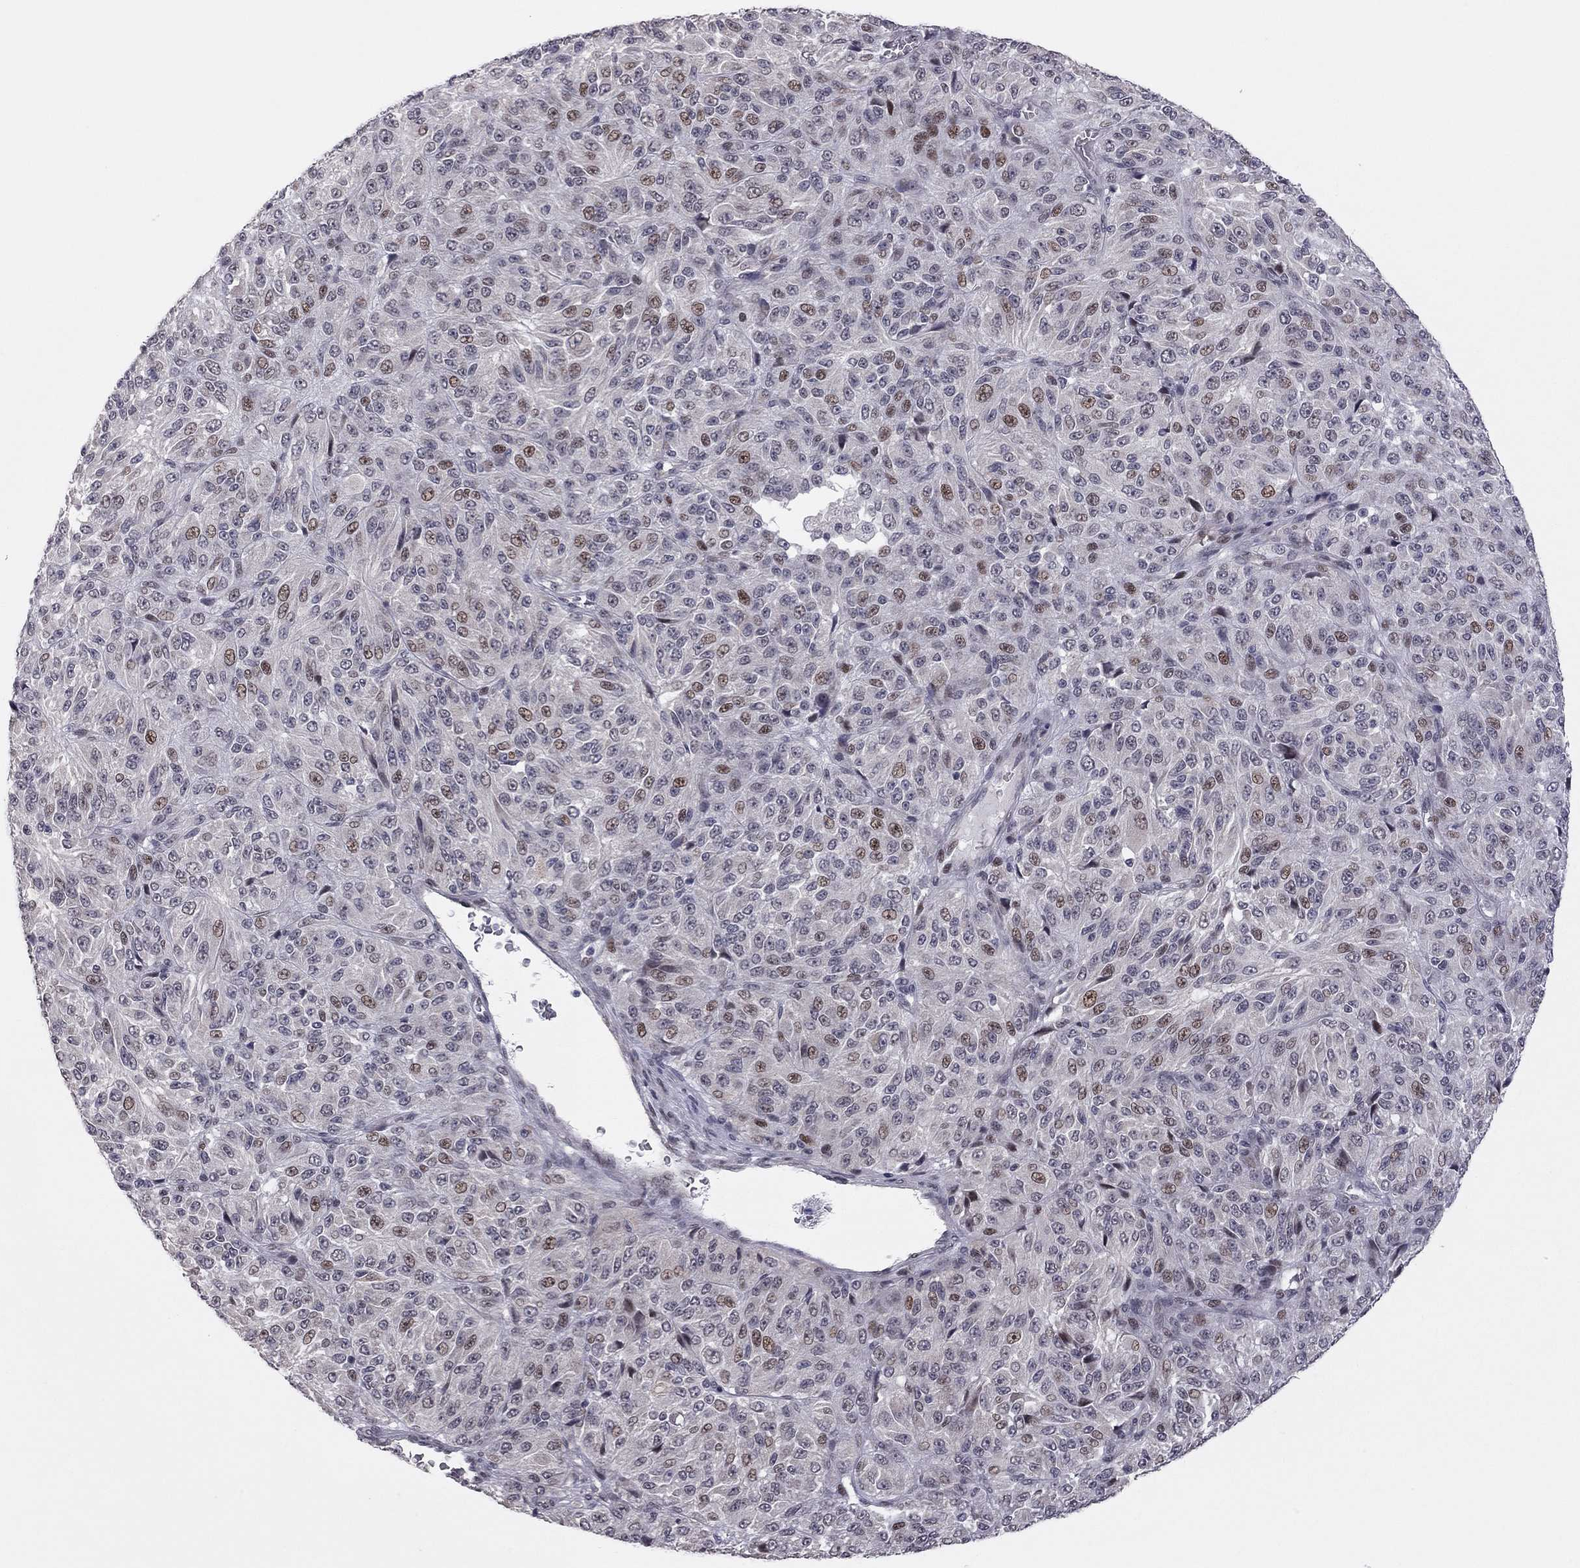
{"staining": {"intensity": "strong", "quantity": "<25%", "location": "nuclear"}, "tissue": "melanoma", "cell_type": "Tumor cells", "image_type": "cancer", "snomed": [{"axis": "morphology", "description": "Malignant melanoma, Metastatic site"}, {"axis": "topography", "description": "Brain"}], "caption": "Strong nuclear positivity is present in approximately <25% of tumor cells in malignant melanoma (metastatic site).", "gene": "MC3R", "patient": {"sex": "female", "age": 56}}